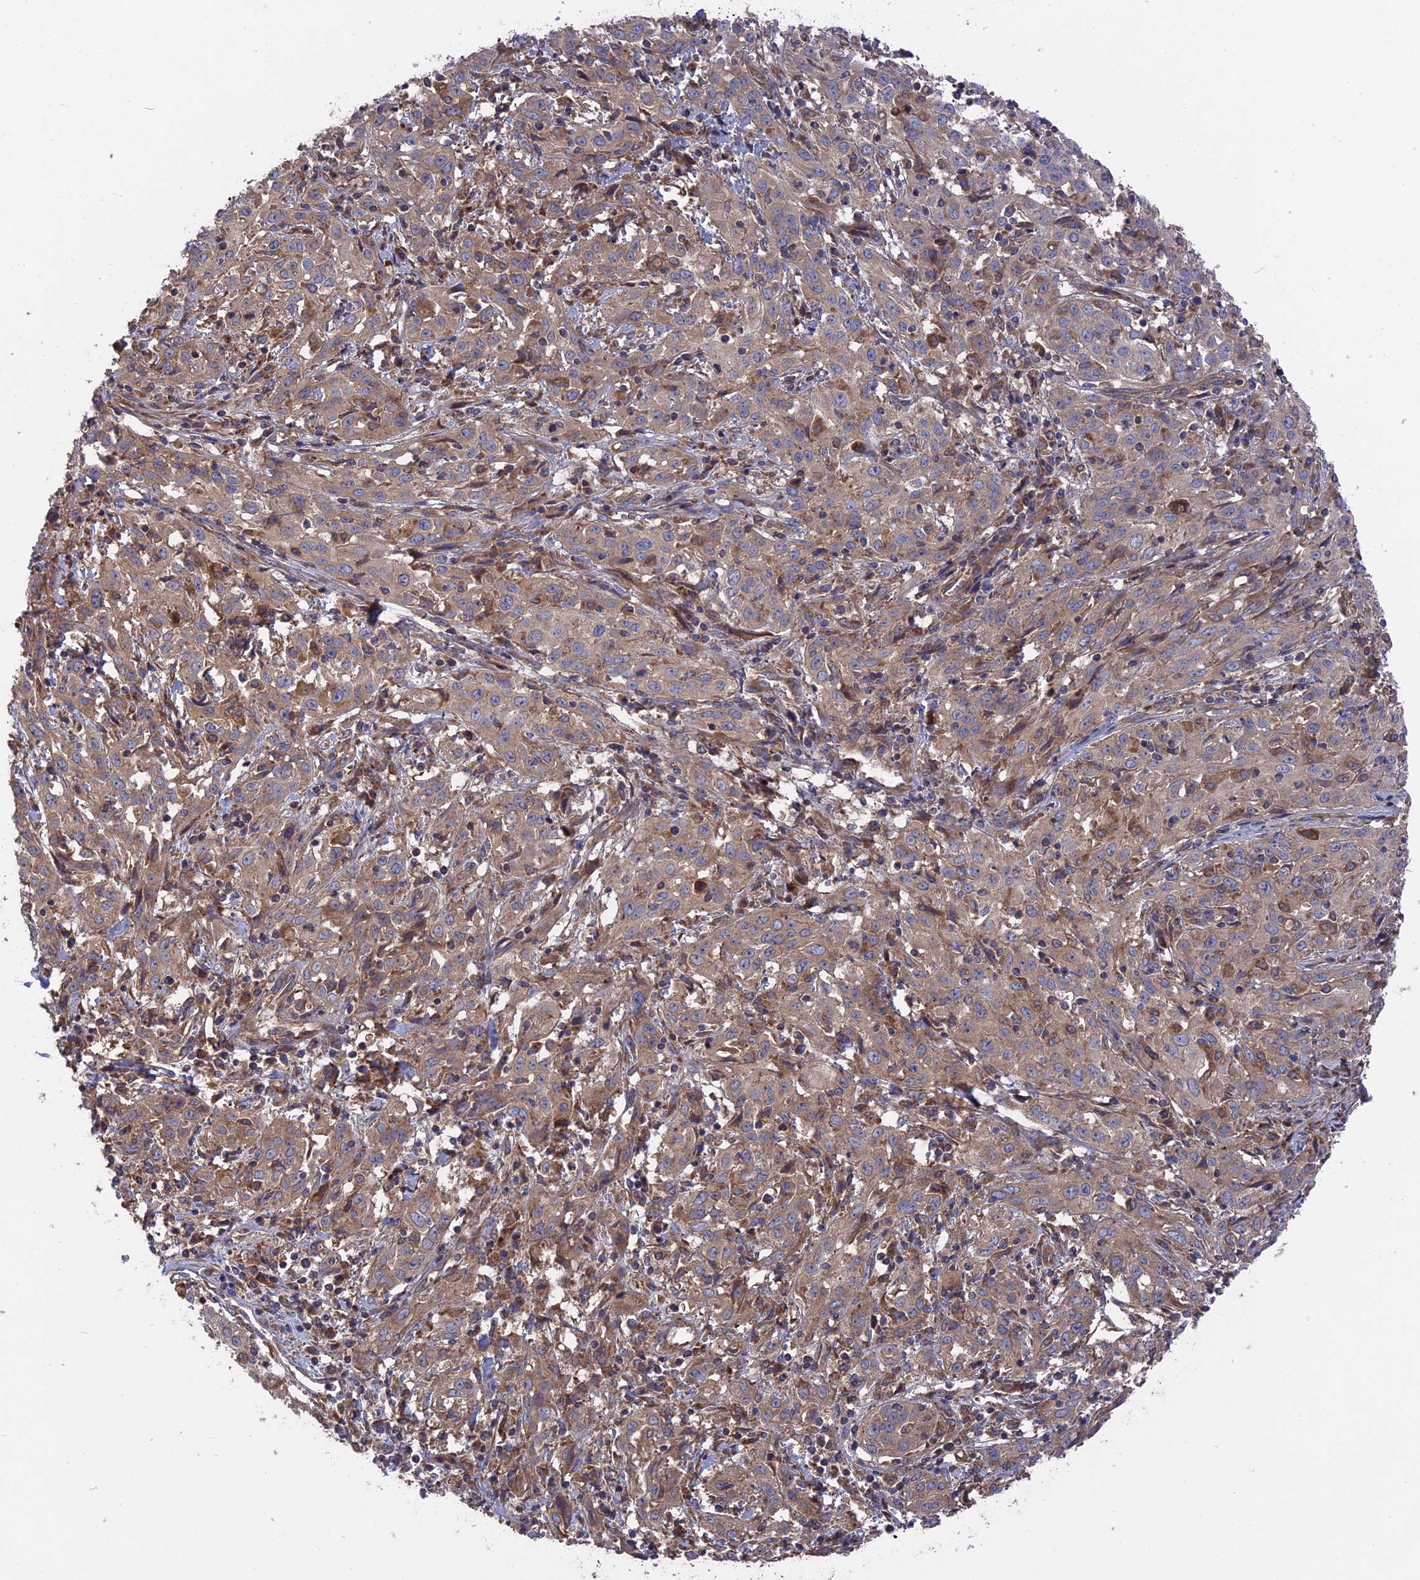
{"staining": {"intensity": "weak", "quantity": "25%-75%", "location": "cytoplasmic/membranous"}, "tissue": "cervical cancer", "cell_type": "Tumor cells", "image_type": "cancer", "snomed": [{"axis": "morphology", "description": "Squamous cell carcinoma, NOS"}, {"axis": "topography", "description": "Cervix"}], "caption": "IHC staining of cervical squamous cell carcinoma, which reveals low levels of weak cytoplasmic/membranous positivity in approximately 25%-75% of tumor cells indicating weak cytoplasmic/membranous protein staining. The staining was performed using DAB (brown) for protein detection and nuclei were counterstained in hematoxylin (blue).", "gene": "TELO2", "patient": {"sex": "female", "age": 57}}